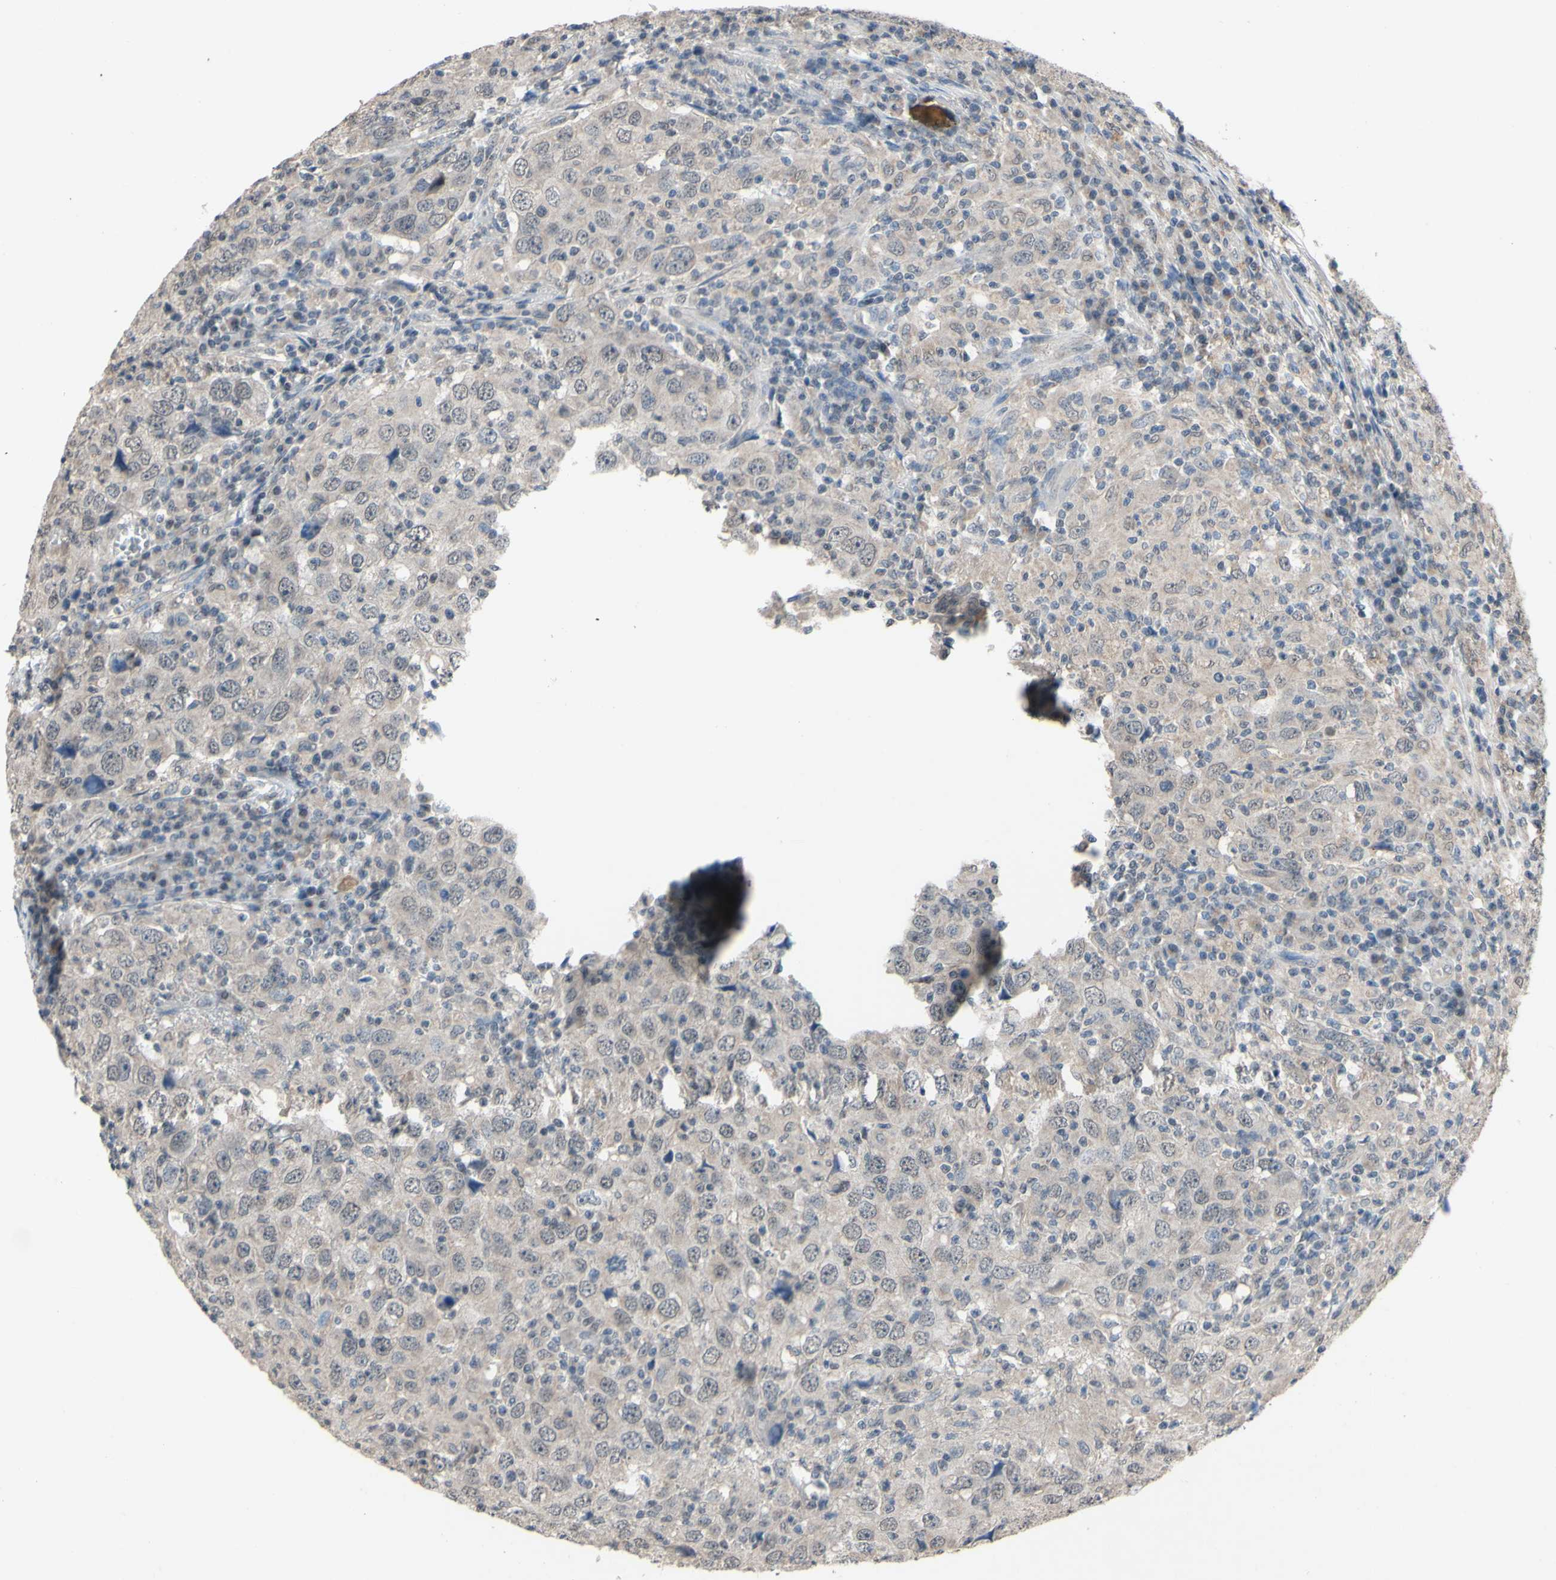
{"staining": {"intensity": "weak", "quantity": ">75%", "location": "cytoplasmic/membranous"}, "tissue": "head and neck cancer", "cell_type": "Tumor cells", "image_type": "cancer", "snomed": [{"axis": "morphology", "description": "Adenocarcinoma, NOS"}, {"axis": "topography", "description": "Salivary gland"}, {"axis": "topography", "description": "Head-Neck"}], "caption": "An image showing weak cytoplasmic/membranous staining in about >75% of tumor cells in head and neck adenocarcinoma, as visualized by brown immunohistochemical staining.", "gene": "CDCP1", "patient": {"sex": "female", "age": 65}}